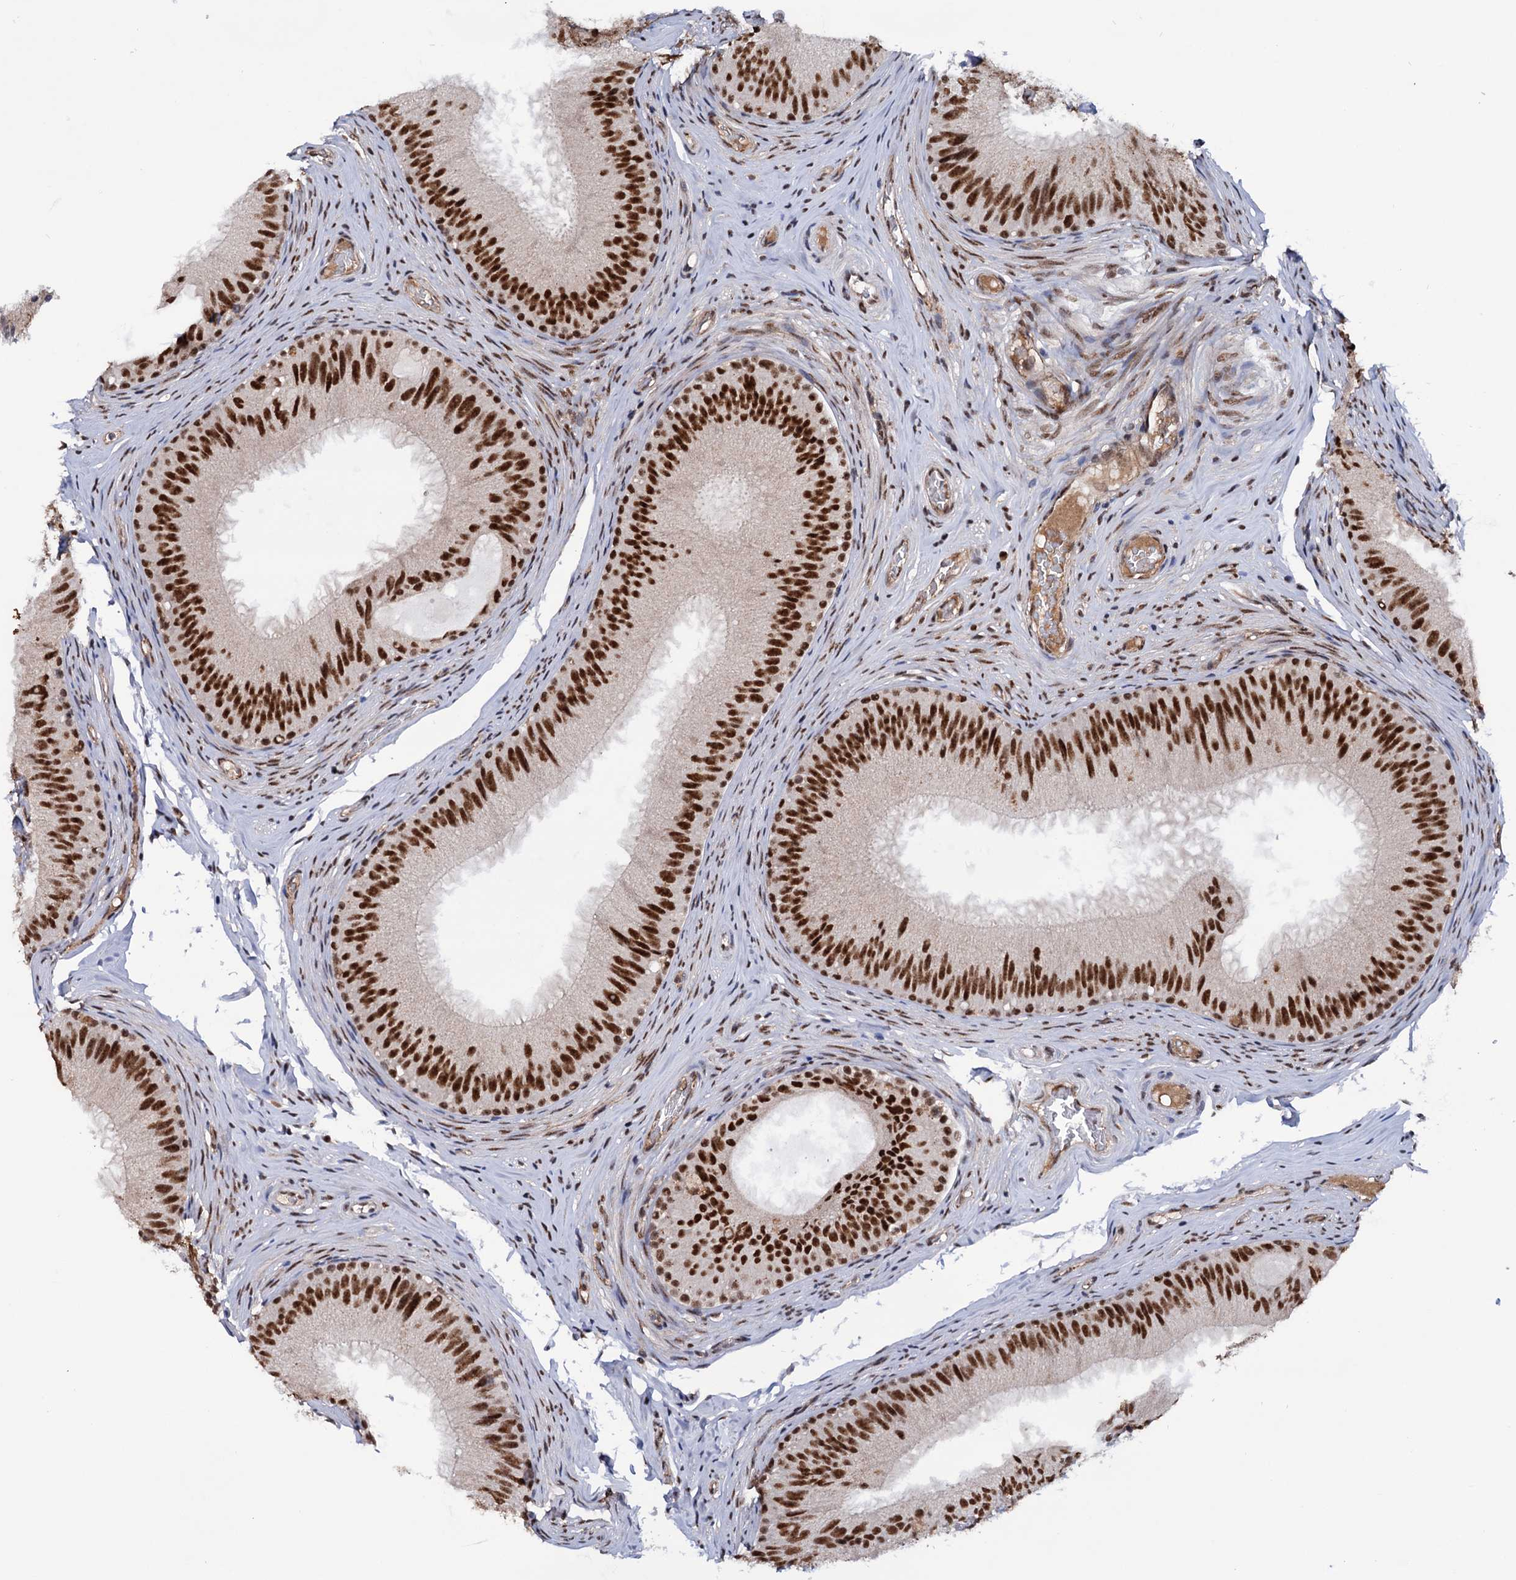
{"staining": {"intensity": "strong", "quantity": ">75%", "location": "nuclear"}, "tissue": "epididymis", "cell_type": "Glandular cells", "image_type": "normal", "snomed": [{"axis": "morphology", "description": "Normal tissue, NOS"}, {"axis": "topography", "description": "Epididymis"}], "caption": "Immunohistochemistry (IHC) image of normal epididymis: epididymis stained using immunohistochemistry demonstrates high levels of strong protein expression localized specifically in the nuclear of glandular cells, appearing as a nuclear brown color.", "gene": "TBC1D12", "patient": {"sex": "male", "age": 34}}